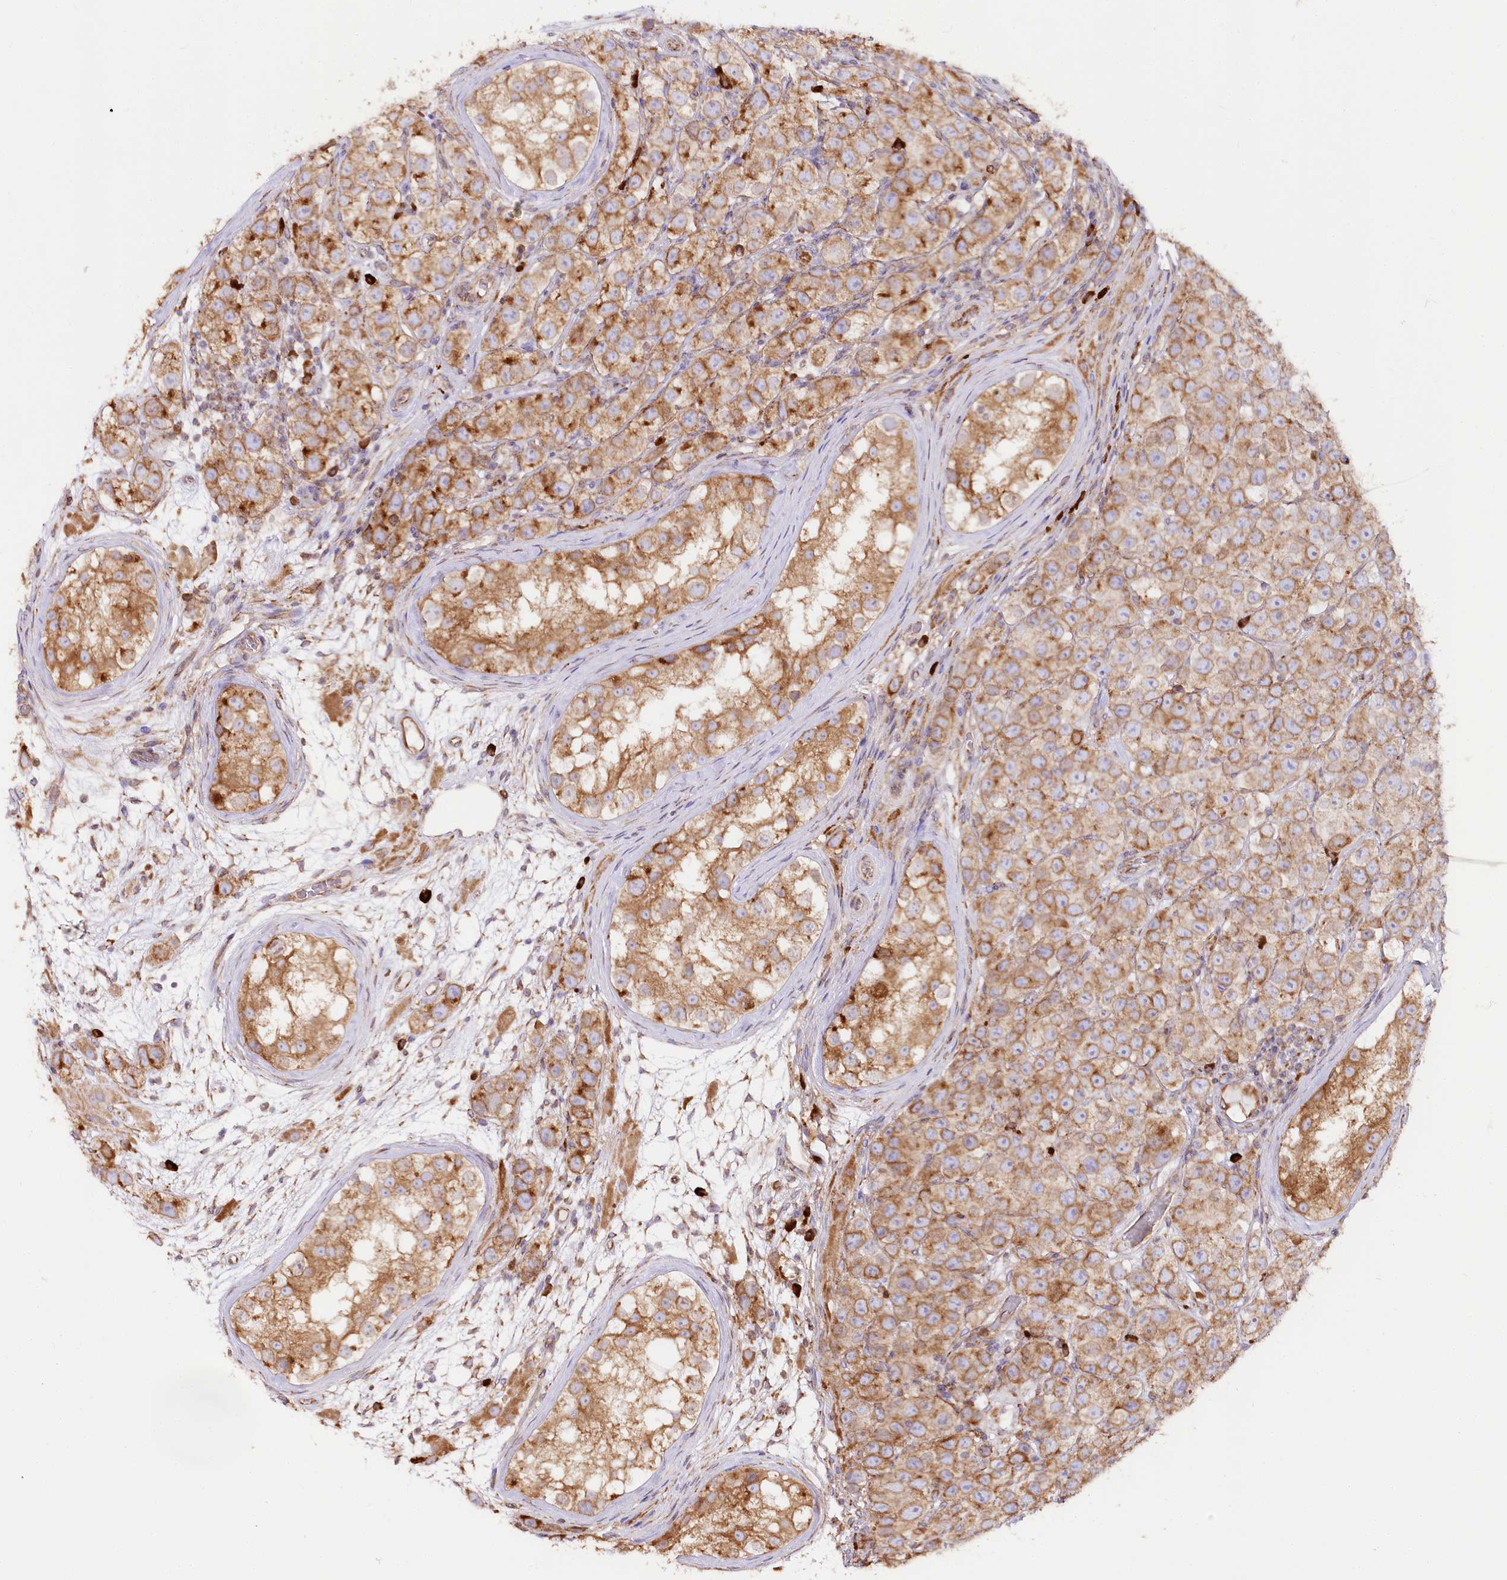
{"staining": {"intensity": "moderate", "quantity": ">75%", "location": "cytoplasmic/membranous"}, "tissue": "testis cancer", "cell_type": "Tumor cells", "image_type": "cancer", "snomed": [{"axis": "morphology", "description": "Seminoma, NOS"}, {"axis": "topography", "description": "Testis"}], "caption": "Protein analysis of testis seminoma tissue shows moderate cytoplasmic/membranous expression in about >75% of tumor cells.", "gene": "CNPY2", "patient": {"sex": "male", "age": 28}}